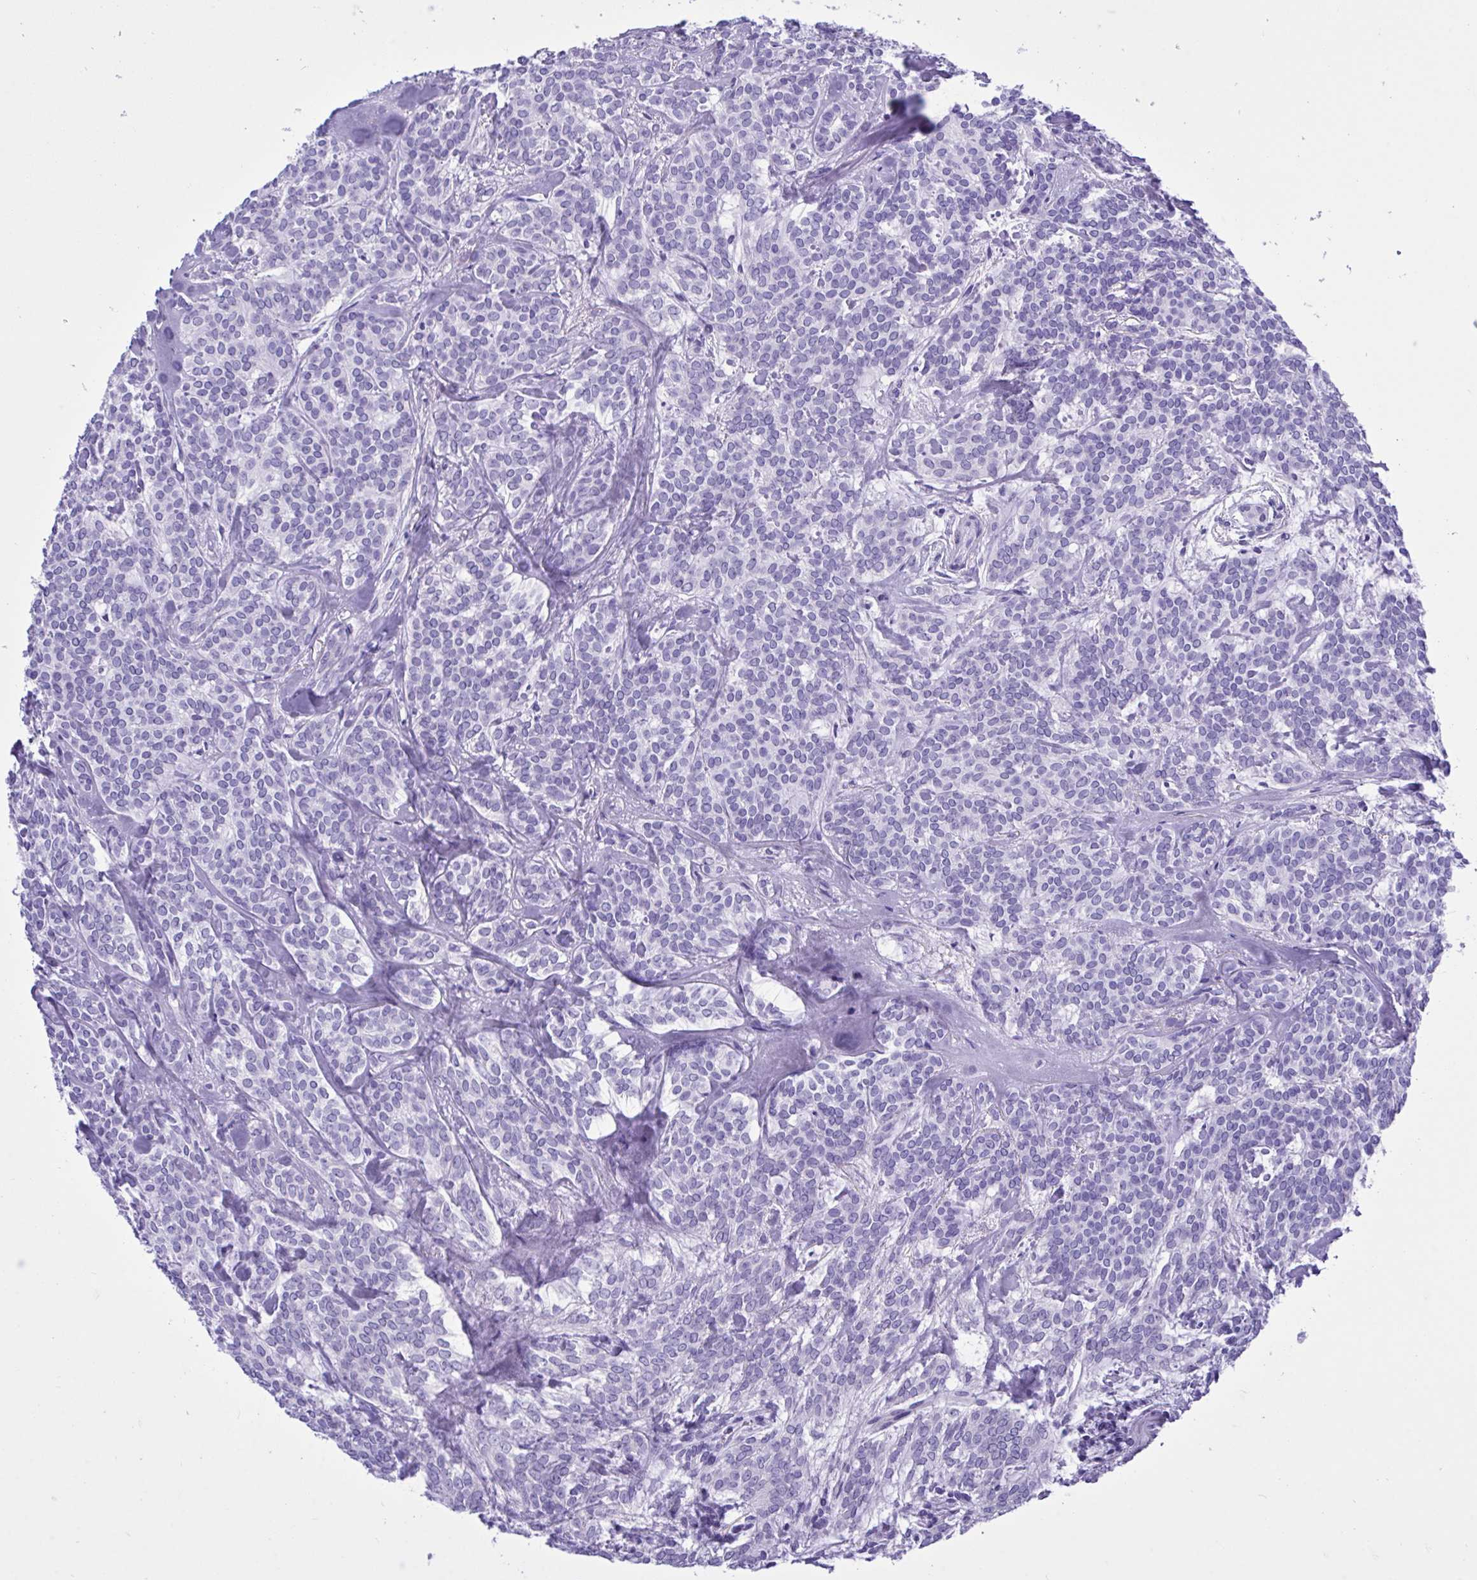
{"staining": {"intensity": "negative", "quantity": "none", "location": "none"}, "tissue": "head and neck cancer", "cell_type": "Tumor cells", "image_type": "cancer", "snomed": [{"axis": "morphology", "description": "Adenocarcinoma, NOS"}, {"axis": "topography", "description": "Head-Neck"}], "caption": "Immunohistochemical staining of adenocarcinoma (head and neck) exhibits no significant positivity in tumor cells. (DAB immunohistochemistry visualized using brightfield microscopy, high magnification).", "gene": "BEX5", "patient": {"sex": "female", "age": 57}}